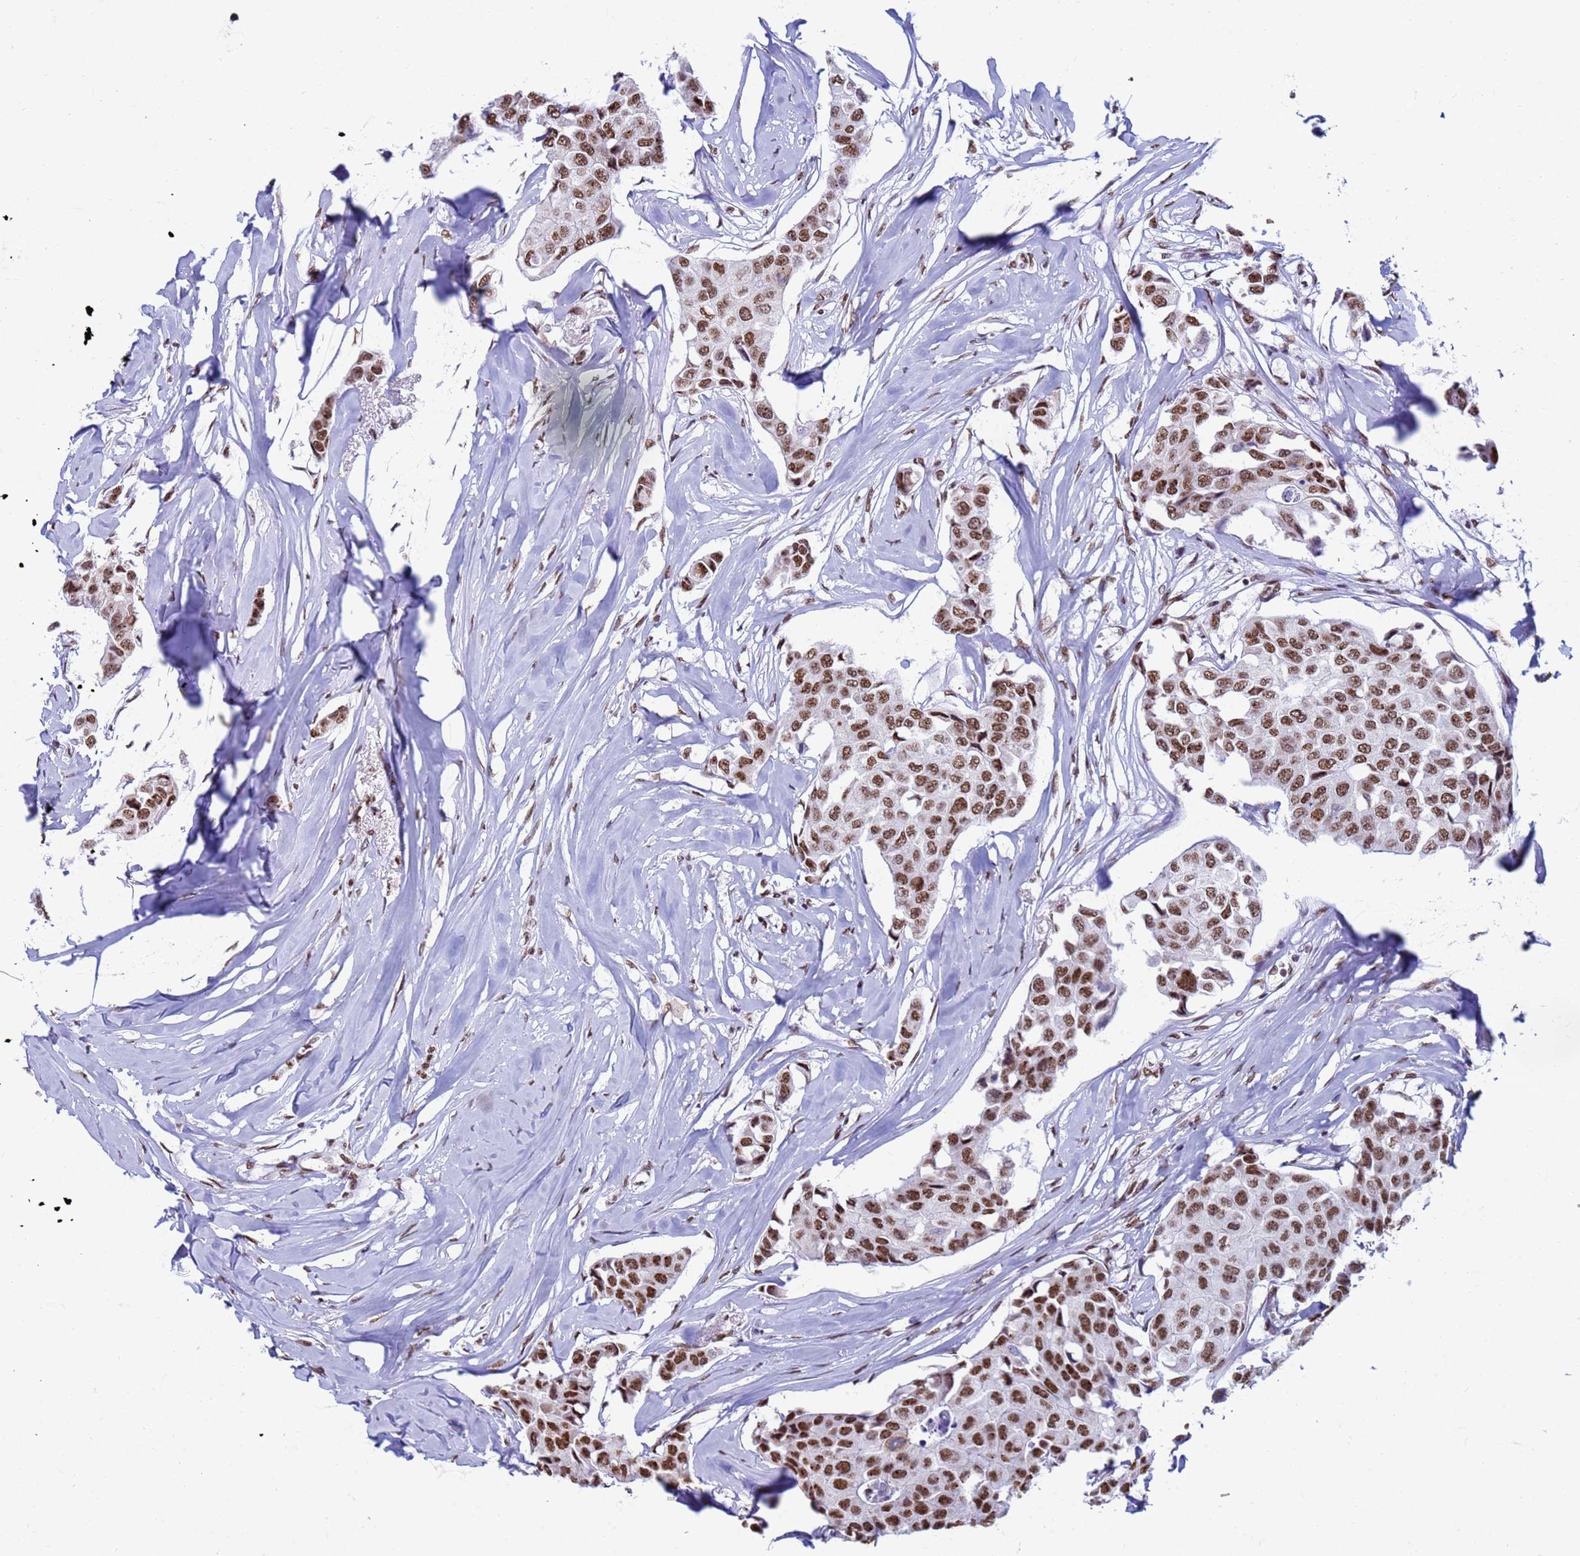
{"staining": {"intensity": "strong", "quantity": ">75%", "location": "nuclear"}, "tissue": "breast cancer", "cell_type": "Tumor cells", "image_type": "cancer", "snomed": [{"axis": "morphology", "description": "Duct carcinoma"}, {"axis": "topography", "description": "Breast"}], "caption": "Immunohistochemistry micrograph of human breast cancer (intraductal carcinoma) stained for a protein (brown), which displays high levels of strong nuclear expression in about >75% of tumor cells.", "gene": "FAM170B", "patient": {"sex": "female", "age": 80}}